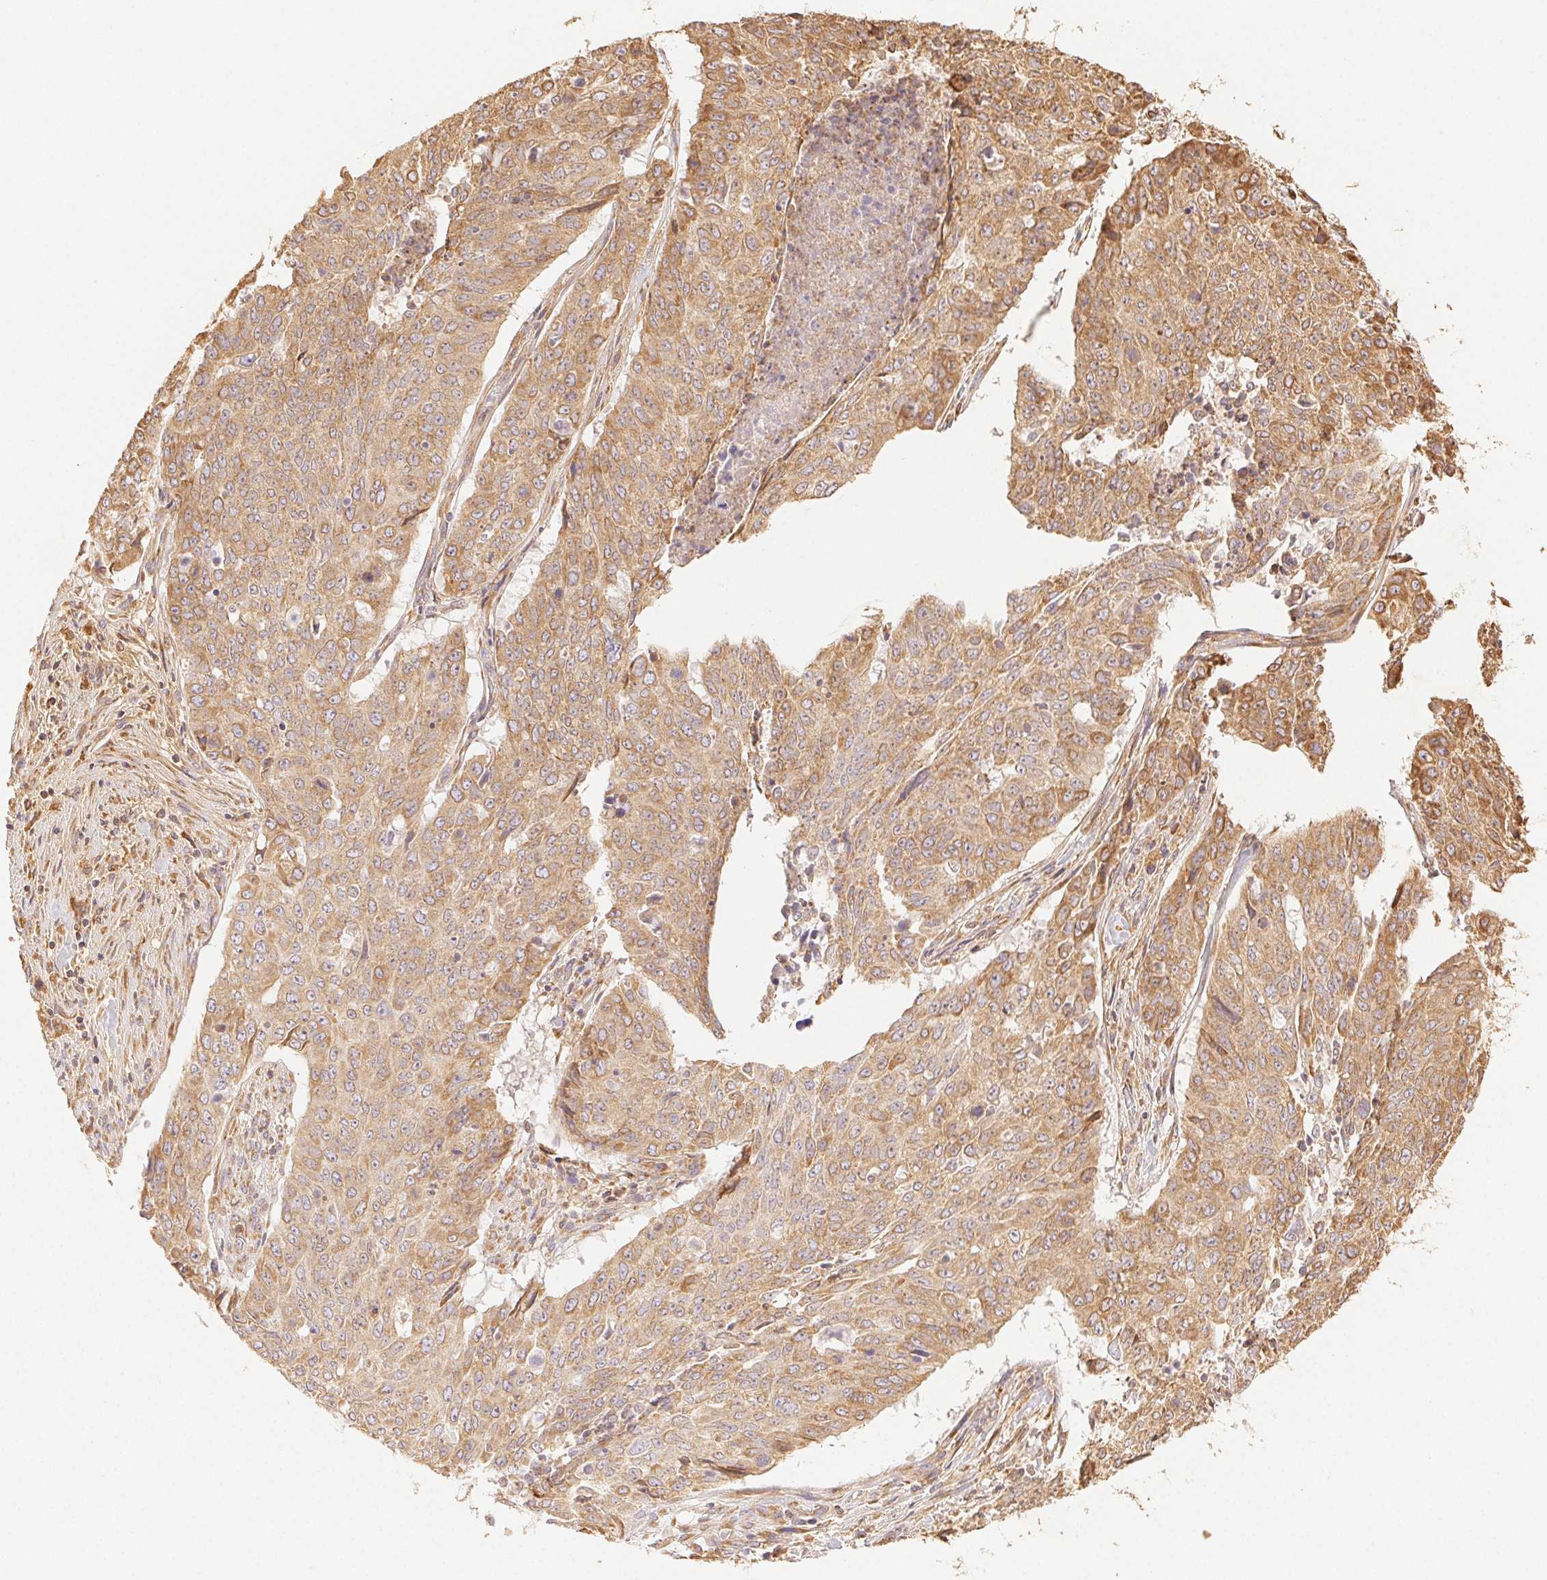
{"staining": {"intensity": "moderate", "quantity": ">75%", "location": "cytoplasmic/membranous"}, "tissue": "lung cancer", "cell_type": "Tumor cells", "image_type": "cancer", "snomed": [{"axis": "morphology", "description": "Normal tissue, NOS"}, {"axis": "morphology", "description": "Squamous cell carcinoma, NOS"}, {"axis": "topography", "description": "Bronchus"}, {"axis": "topography", "description": "Lung"}], "caption": "Human lung cancer (squamous cell carcinoma) stained with a protein marker demonstrates moderate staining in tumor cells.", "gene": "ENTREP1", "patient": {"sex": "male", "age": 64}}